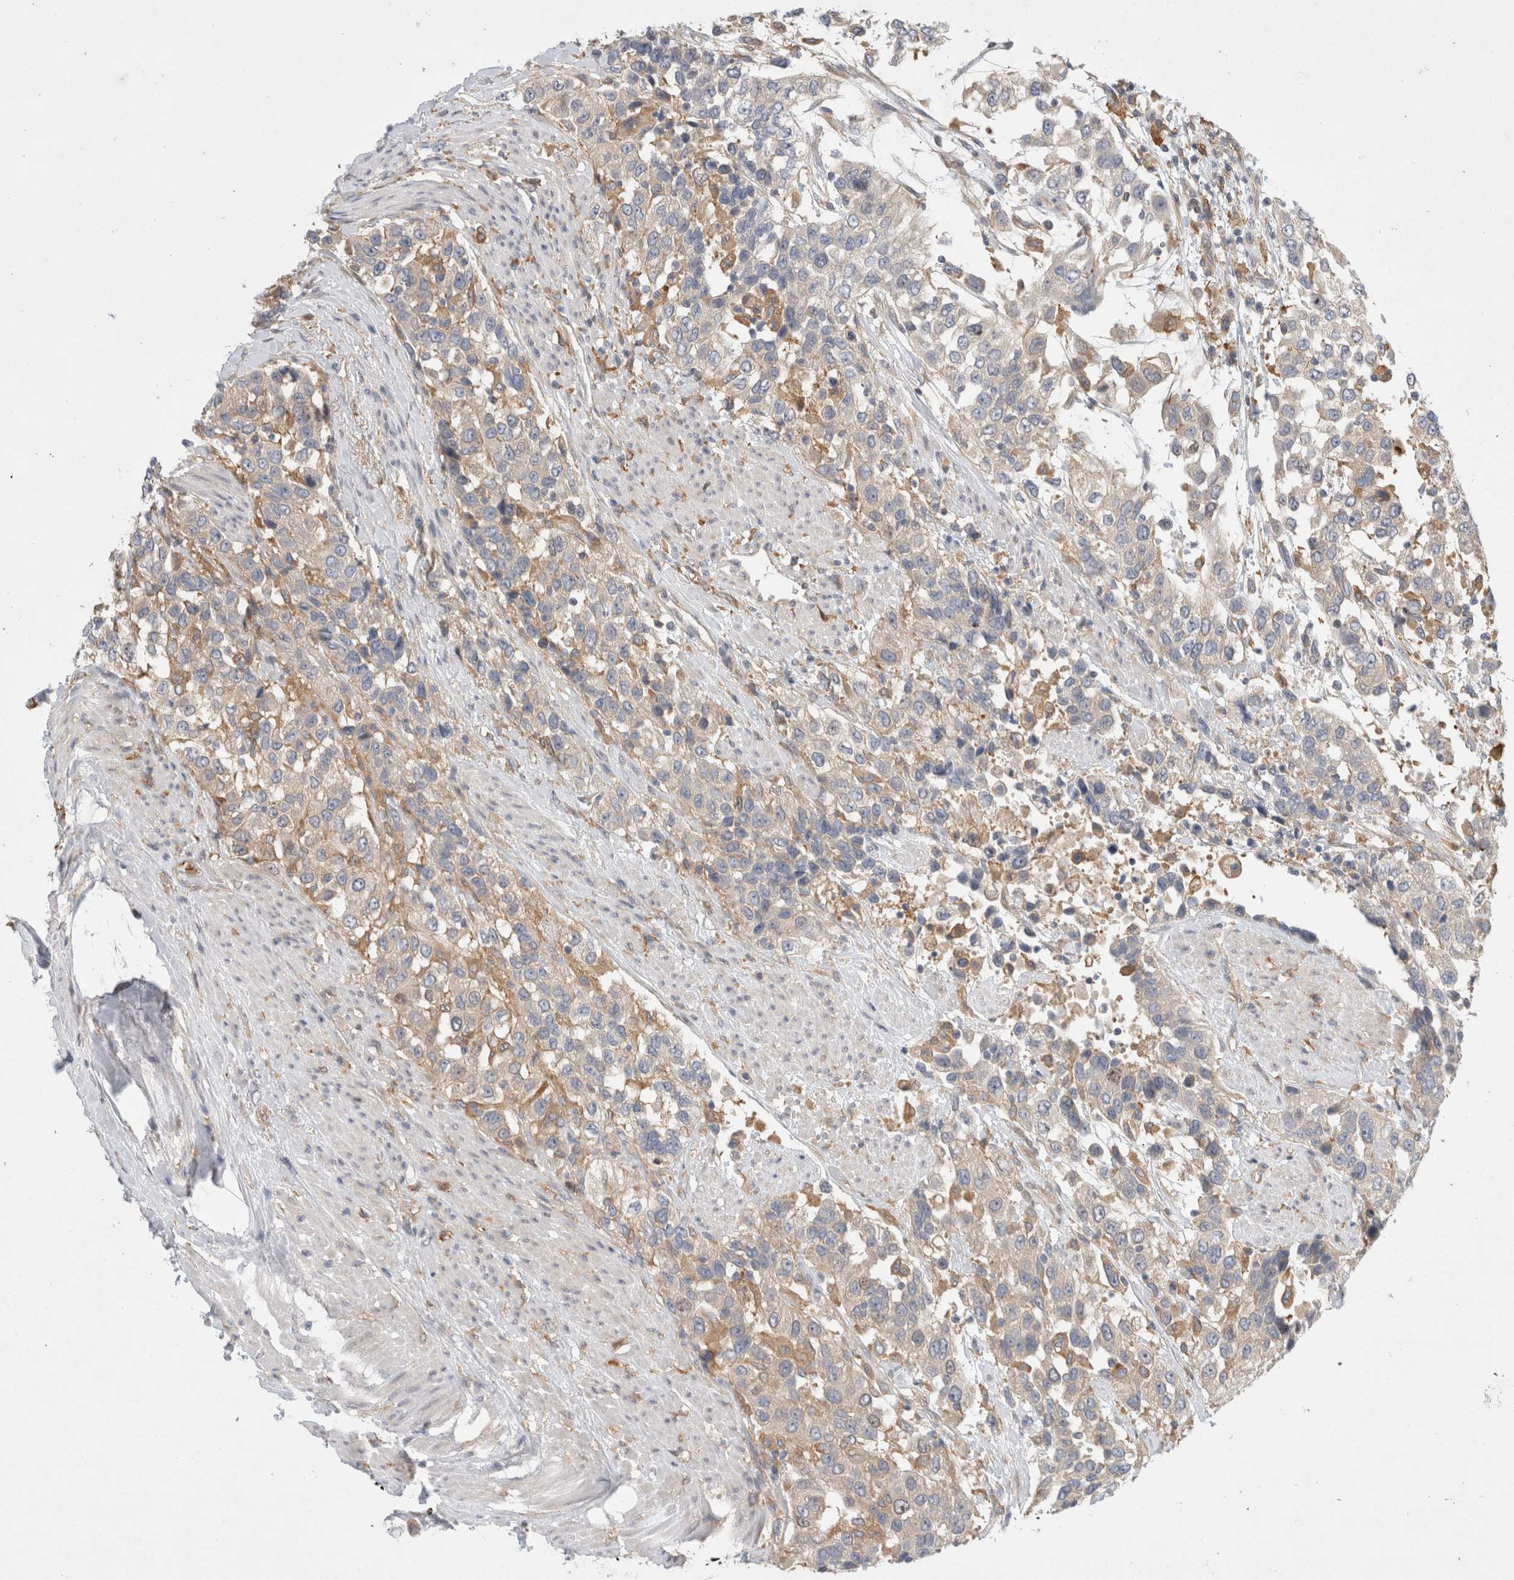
{"staining": {"intensity": "moderate", "quantity": "<25%", "location": "cytoplasmic/membranous"}, "tissue": "urothelial cancer", "cell_type": "Tumor cells", "image_type": "cancer", "snomed": [{"axis": "morphology", "description": "Urothelial carcinoma, High grade"}, {"axis": "topography", "description": "Urinary bladder"}], "caption": "Immunohistochemical staining of human urothelial cancer displays low levels of moderate cytoplasmic/membranous expression in approximately <25% of tumor cells.", "gene": "CDCA7L", "patient": {"sex": "female", "age": 80}}